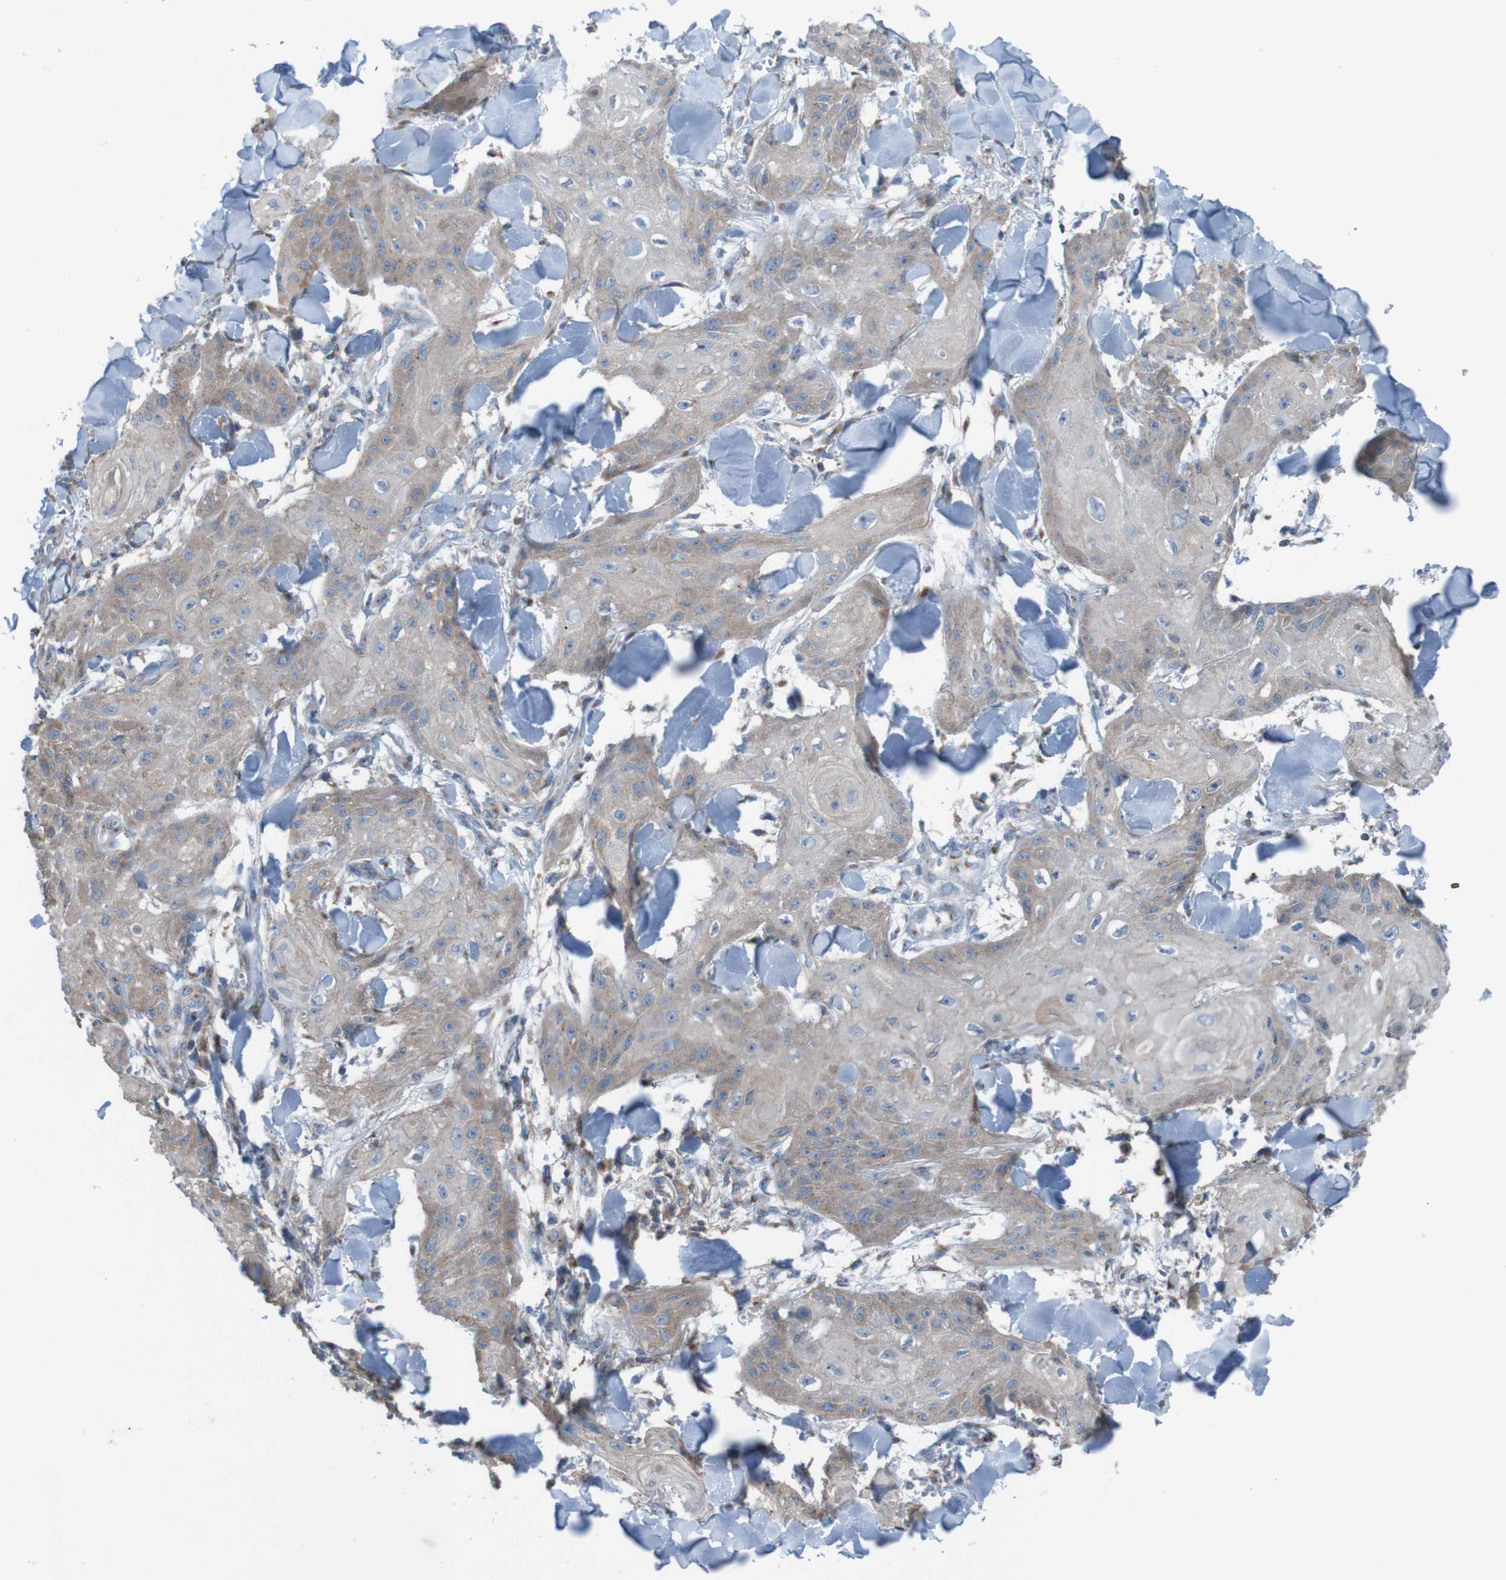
{"staining": {"intensity": "weak", "quantity": "25%-75%", "location": "cytoplasmic/membranous"}, "tissue": "skin cancer", "cell_type": "Tumor cells", "image_type": "cancer", "snomed": [{"axis": "morphology", "description": "Squamous cell carcinoma, NOS"}, {"axis": "topography", "description": "Skin"}], "caption": "Squamous cell carcinoma (skin) stained with a brown dye demonstrates weak cytoplasmic/membranous positive positivity in approximately 25%-75% of tumor cells.", "gene": "MINAR1", "patient": {"sex": "male", "age": 74}}